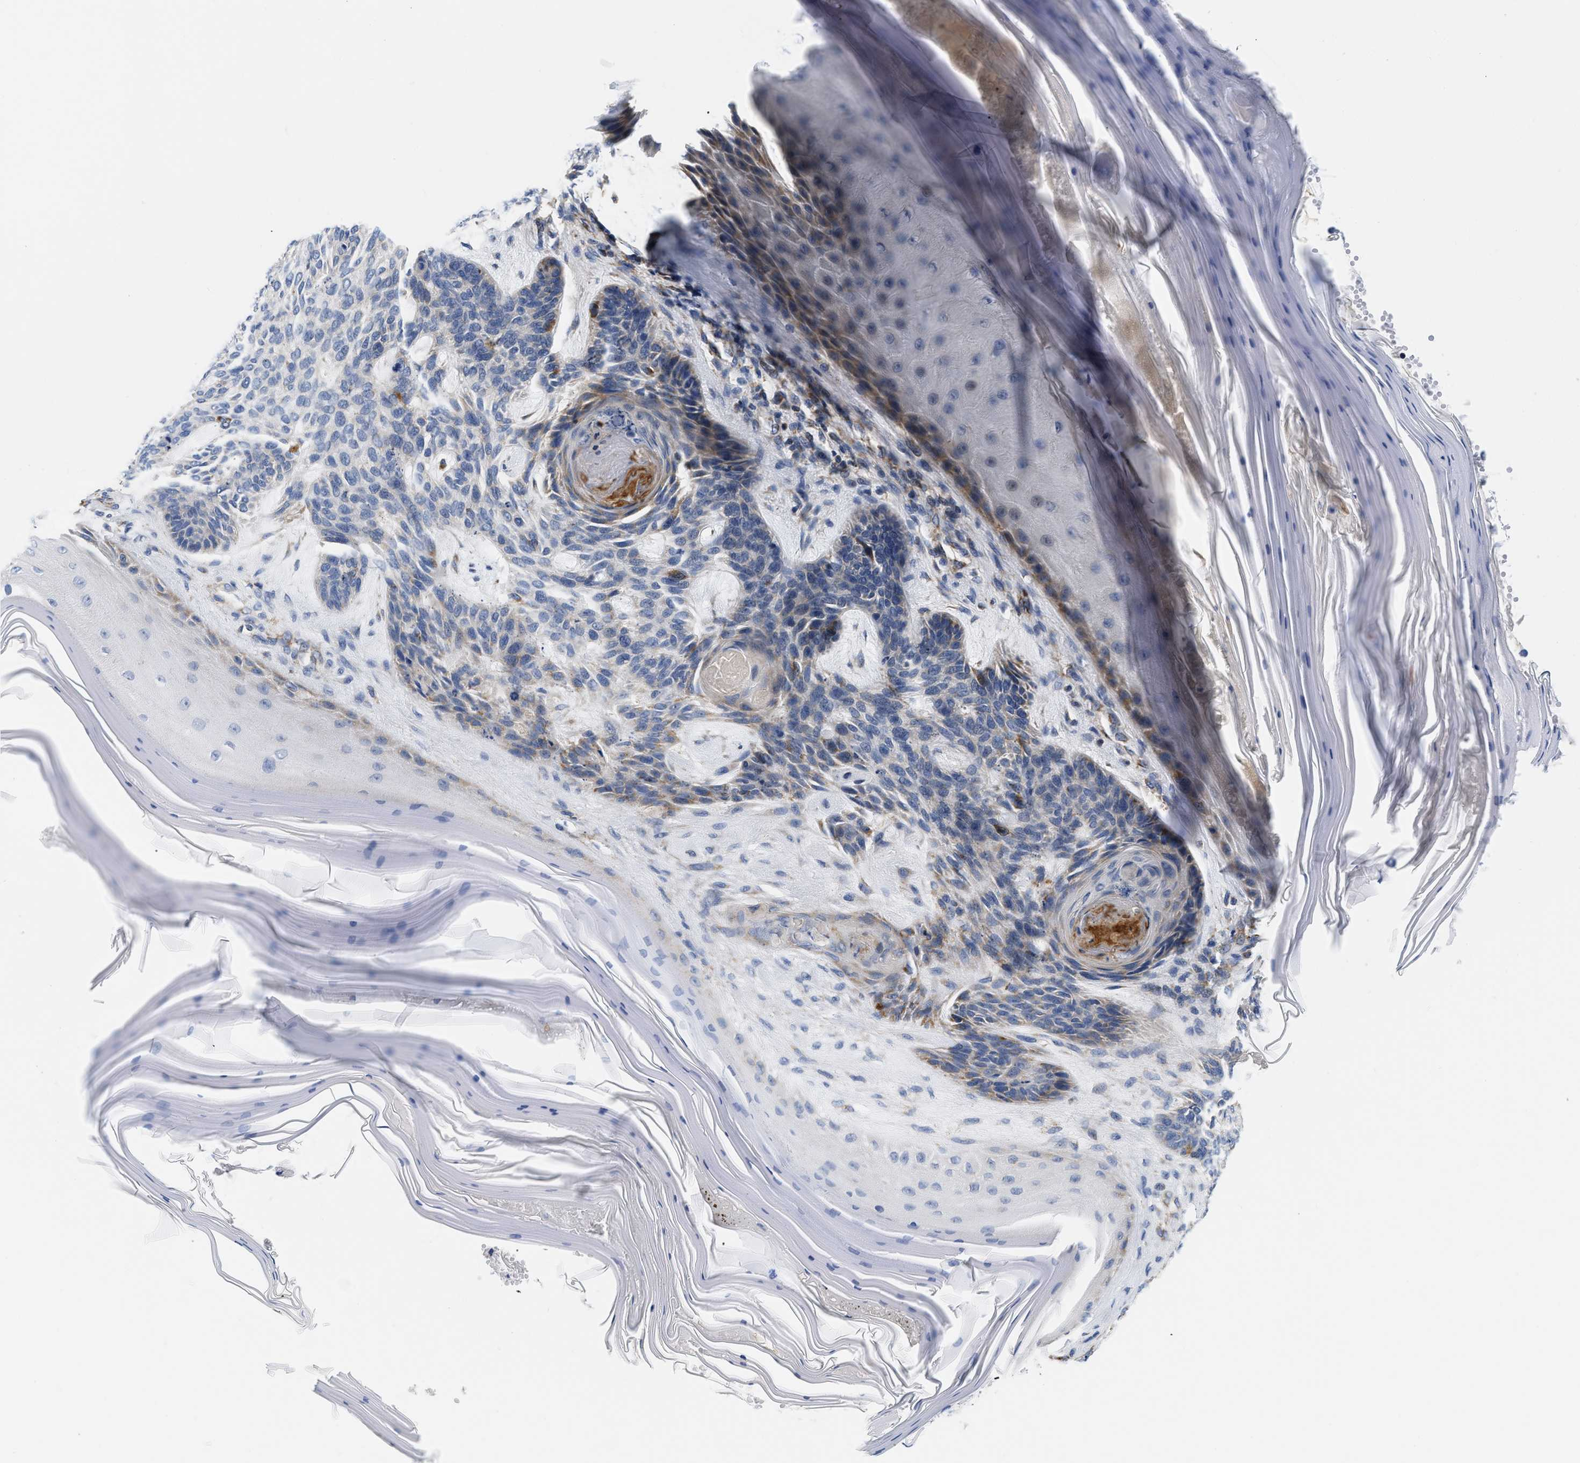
{"staining": {"intensity": "negative", "quantity": "none", "location": "none"}, "tissue": "skin cancer", "cell_type": "Tumor cells", "image_type": "cancer", "snomed": [{"axis": "morphology", "description": "Basal cell carcinoma"}, {"axis": "topography", "description": "Skin"}], "caption": "A micrograph of human skin cancer (basal cell carcinoma) is negative for staining in tumor cells.", "gene": "PDP1", "patient": {"sex": "male", "age": 55}}